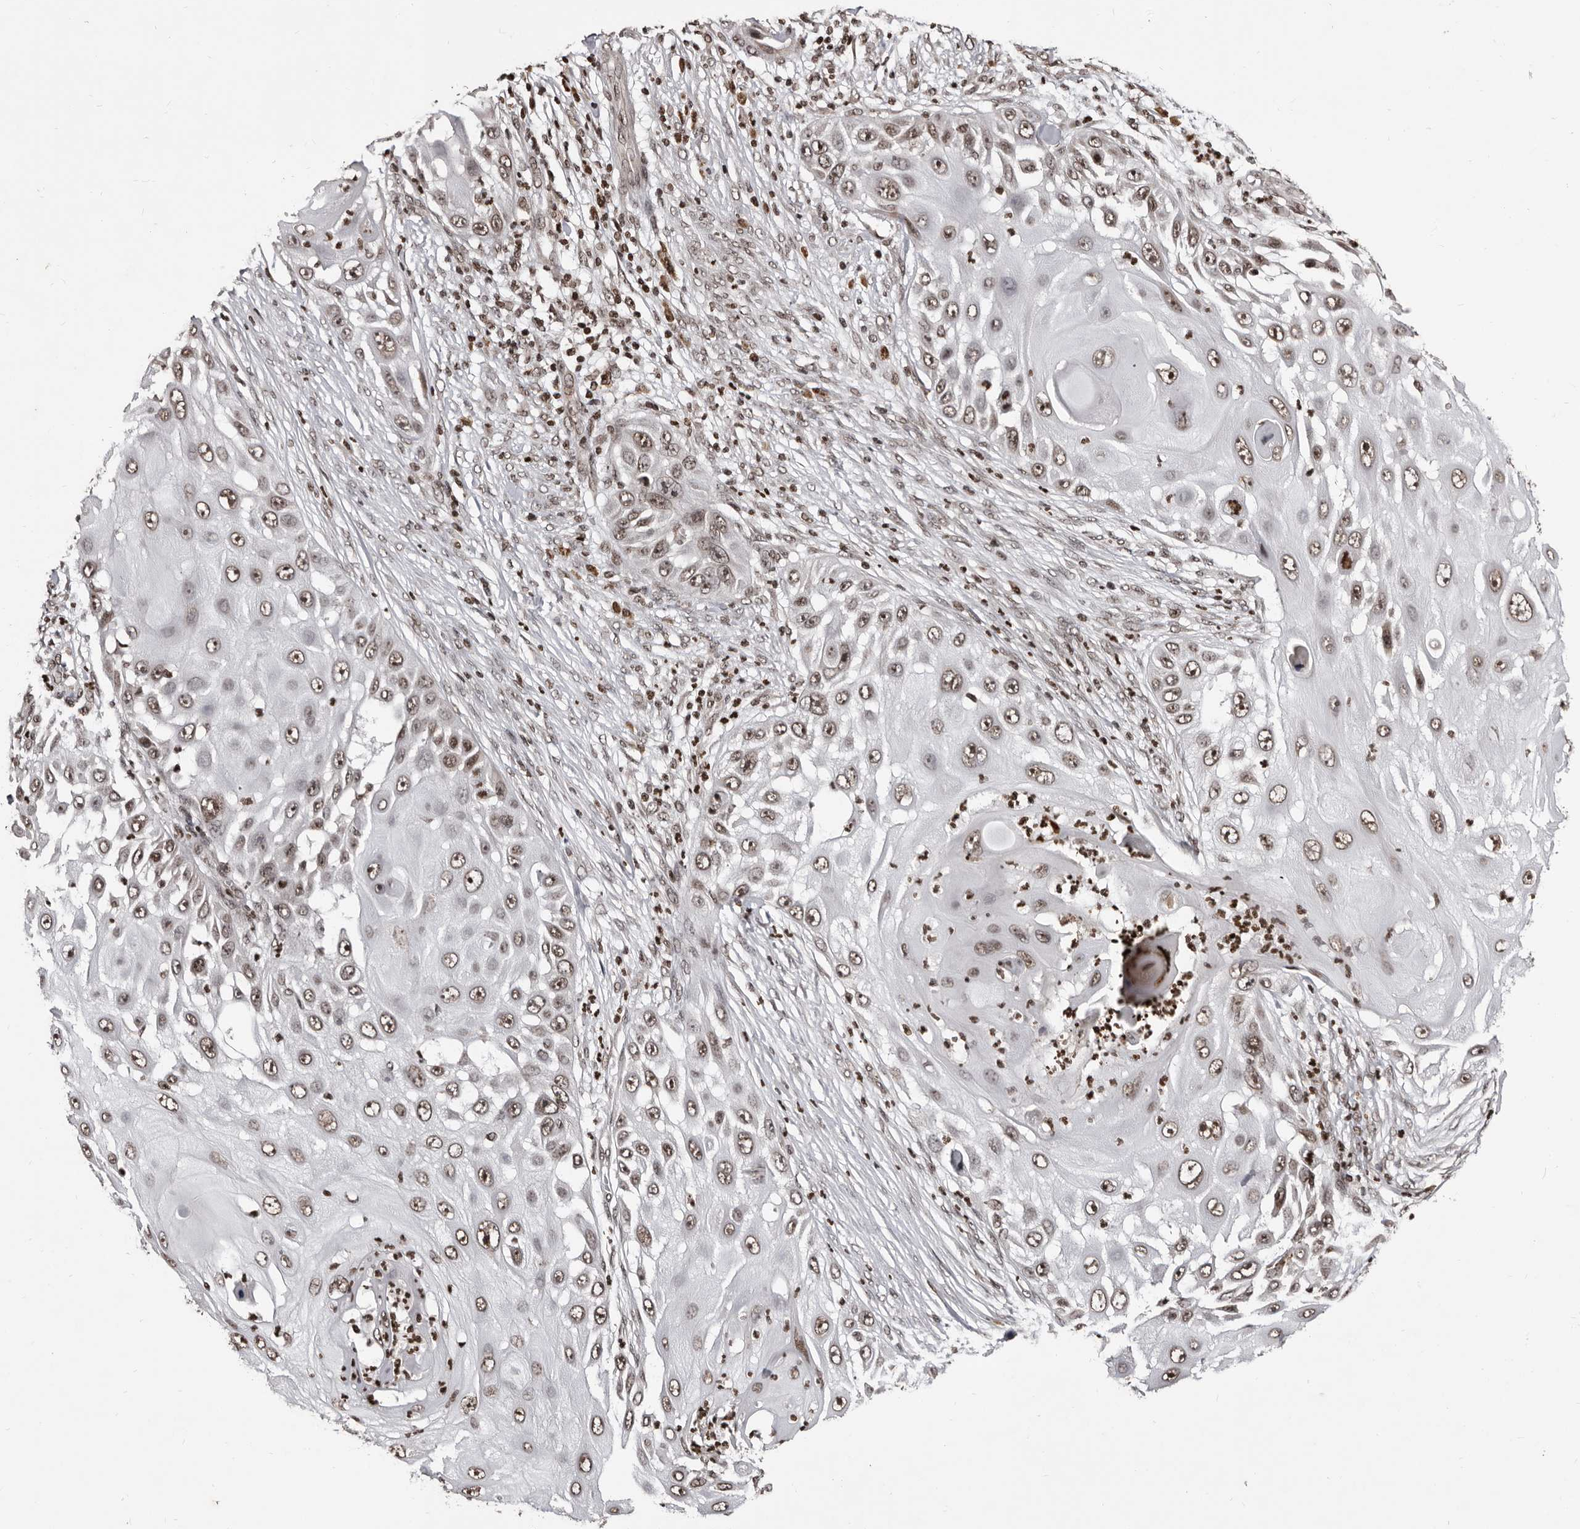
{"staining": {"intensity": "moderate", "quantity": ">75%", "location": "nuclear"}, "tissue": "skin cancer", "cell_type": "Tumor cells", "image_type": "cancer", "snomed": [{"axis": "morphology", "description": "Squamous cell carcinoma, NOS"}, {"axis": "topography", "description": "Skin"}], "caption": "Protein analysis of squamous cell carcinoma (skin) tissue exhibits moderate nuclear staining in approximately >75% of tumor cells.", "gene": "THUMPD1", "patient": {"sex": "female", "age": 44}}